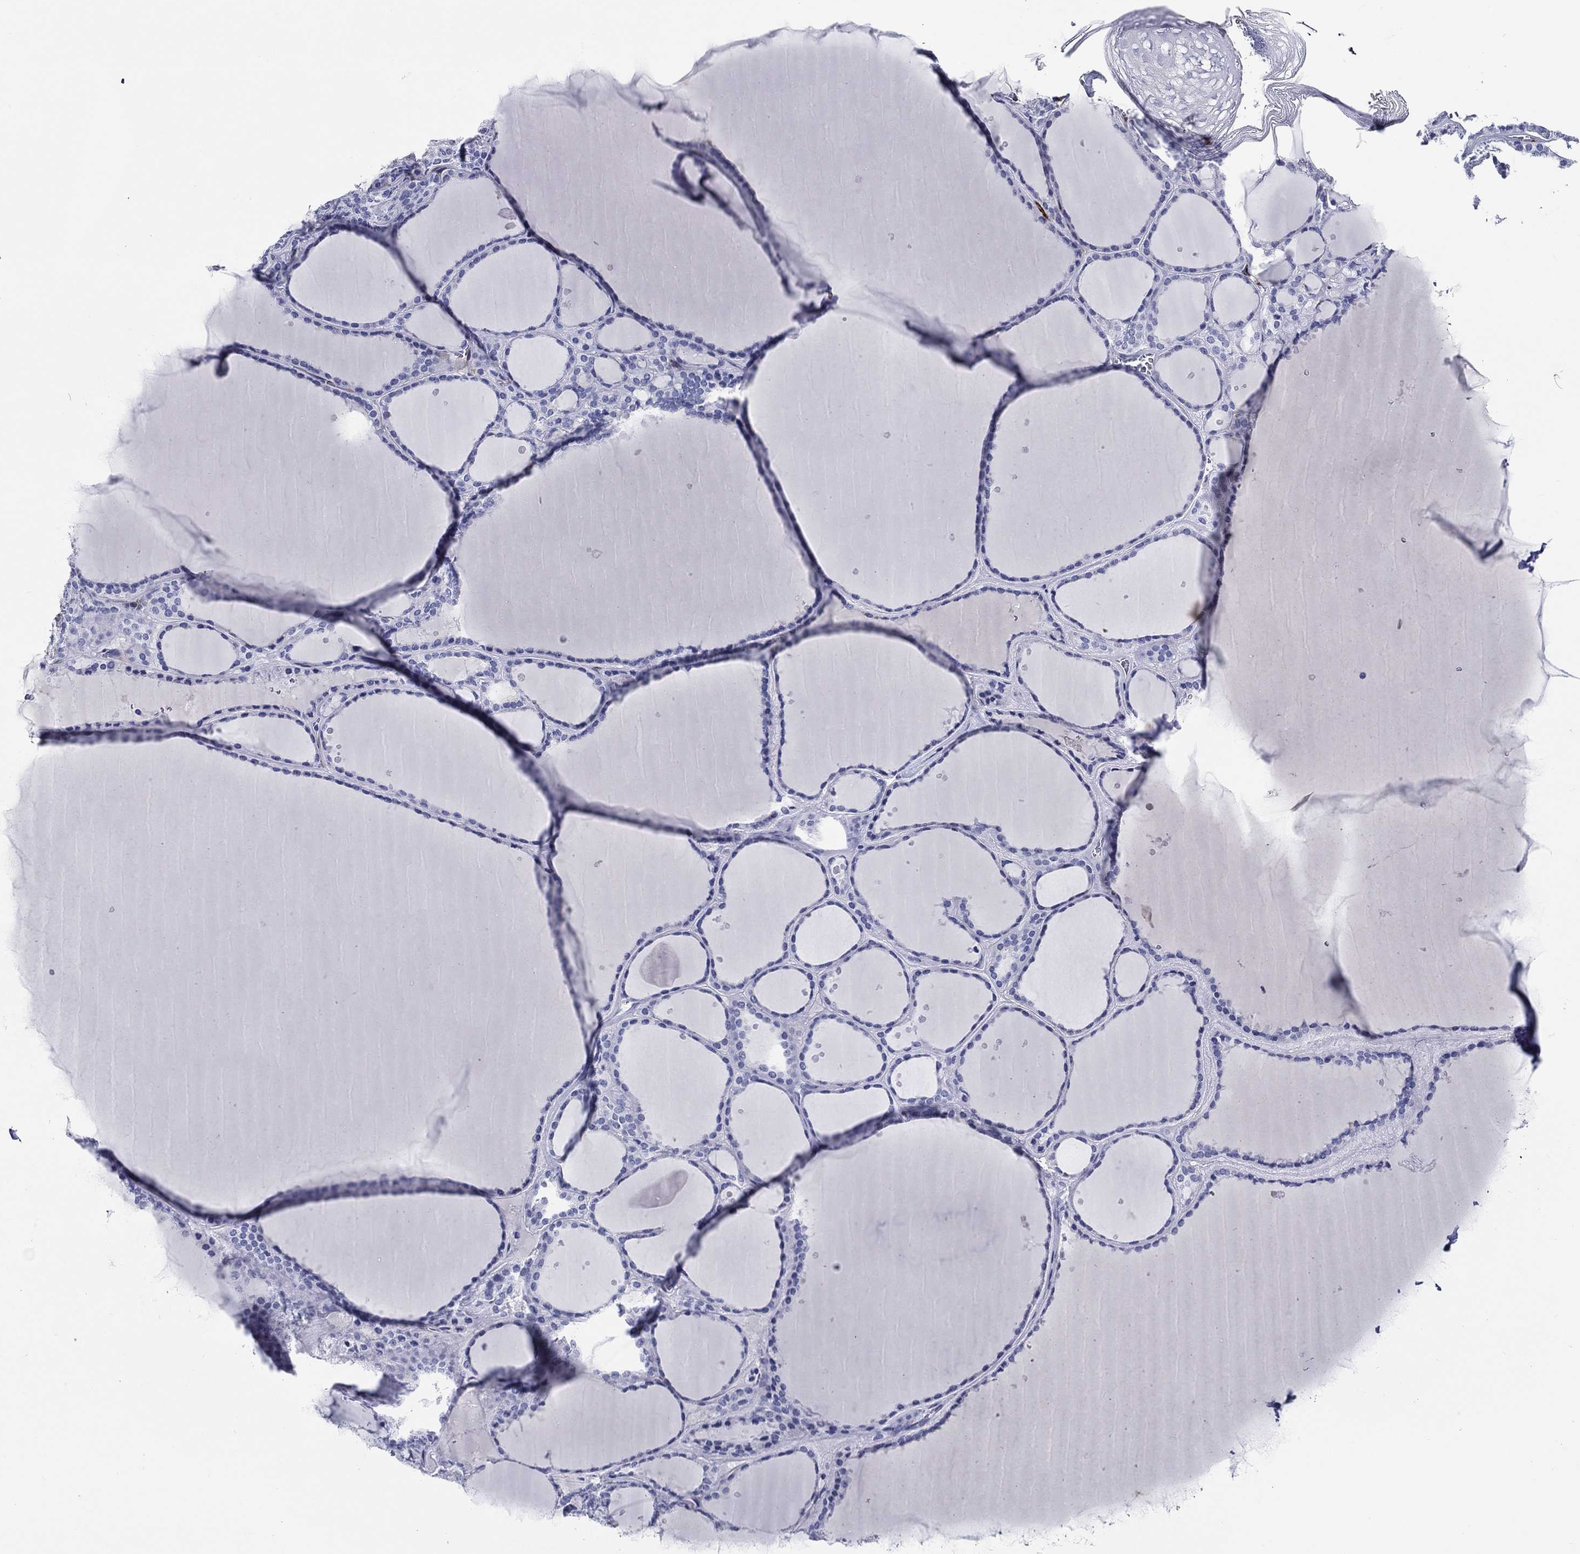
{"staining": {"intensity": "negative", "quantity": "none", "location": "none"}, "tissue": "thyroid gland", "cell_type": "Glandular cells", "image_type": "normal", "snomed": [{"axis": "morphology", "description": "Normal tissue, NOS"}, {"axis": "topography", "description": "Thyroid gland"}], "caption": "Thyroid gland was stained to show a protein in brown. There is no significant positivity in glandular cells. (DAB (3,3'-diaminobenzidine) immunohistochemistry with hematoxylin counter stain).", "gene": "ACE2", "patient": {"sex": "male", "age": 63}}